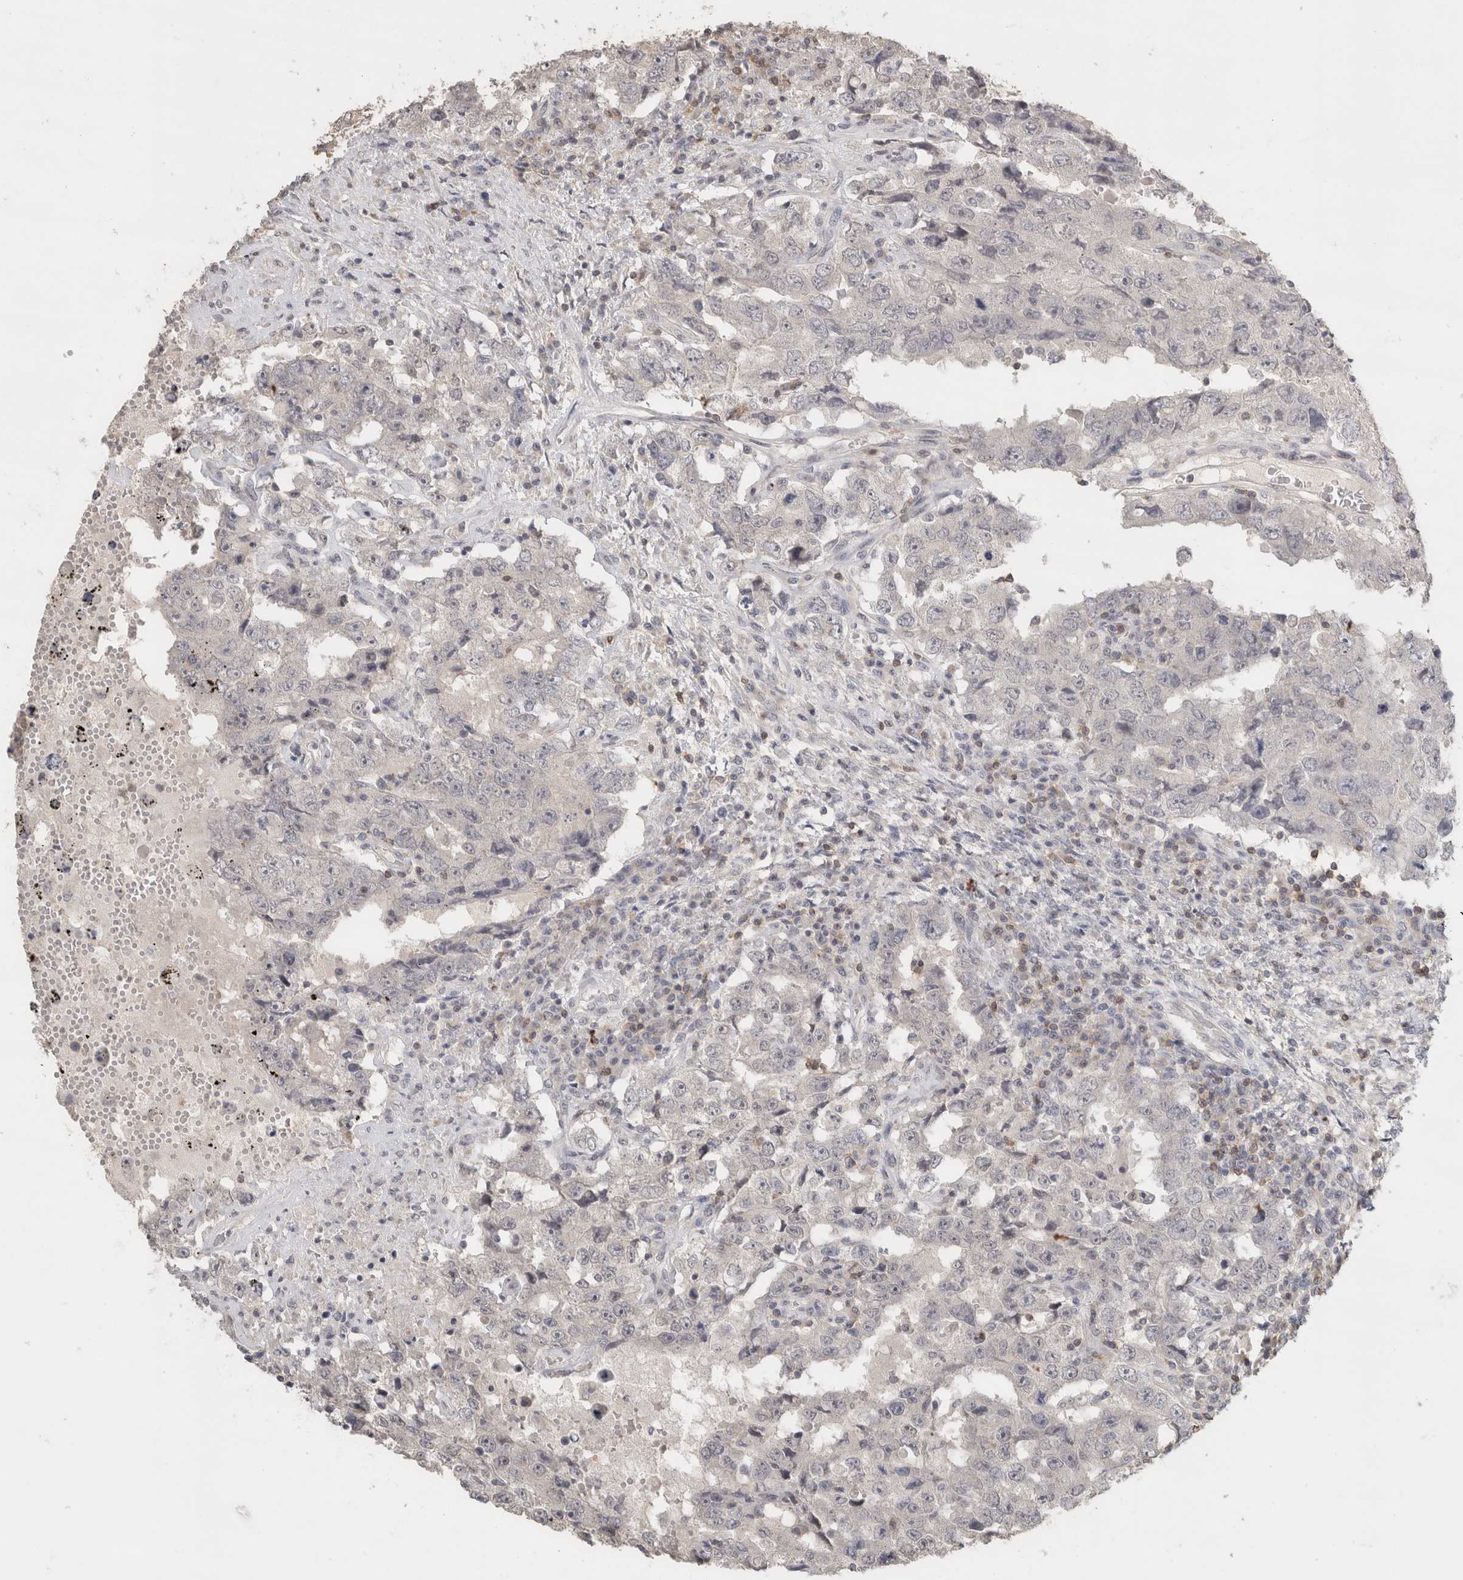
{"staining": {"intensity": "negative", "quantity": "none", "location": "none"}, "tissue": "testis cancer", "cell_type": "Tumor cells", "image_type": "cancer", "snomed": [{"axis": "morphology", "description": "Carcinoma, Embryonal, NOS"}, {"axis": "topography", "description": "Testis"}], "caption": "DAB (3,3'-diaminobenzidine) immunohistochemical staining of testis cancer exhibits no significant staining in tumor cells. (DAB immunohistochemistry (IHC), high magnification).", "gene": "TRAT1", "patient": {"sex": "male", "age": 26}}